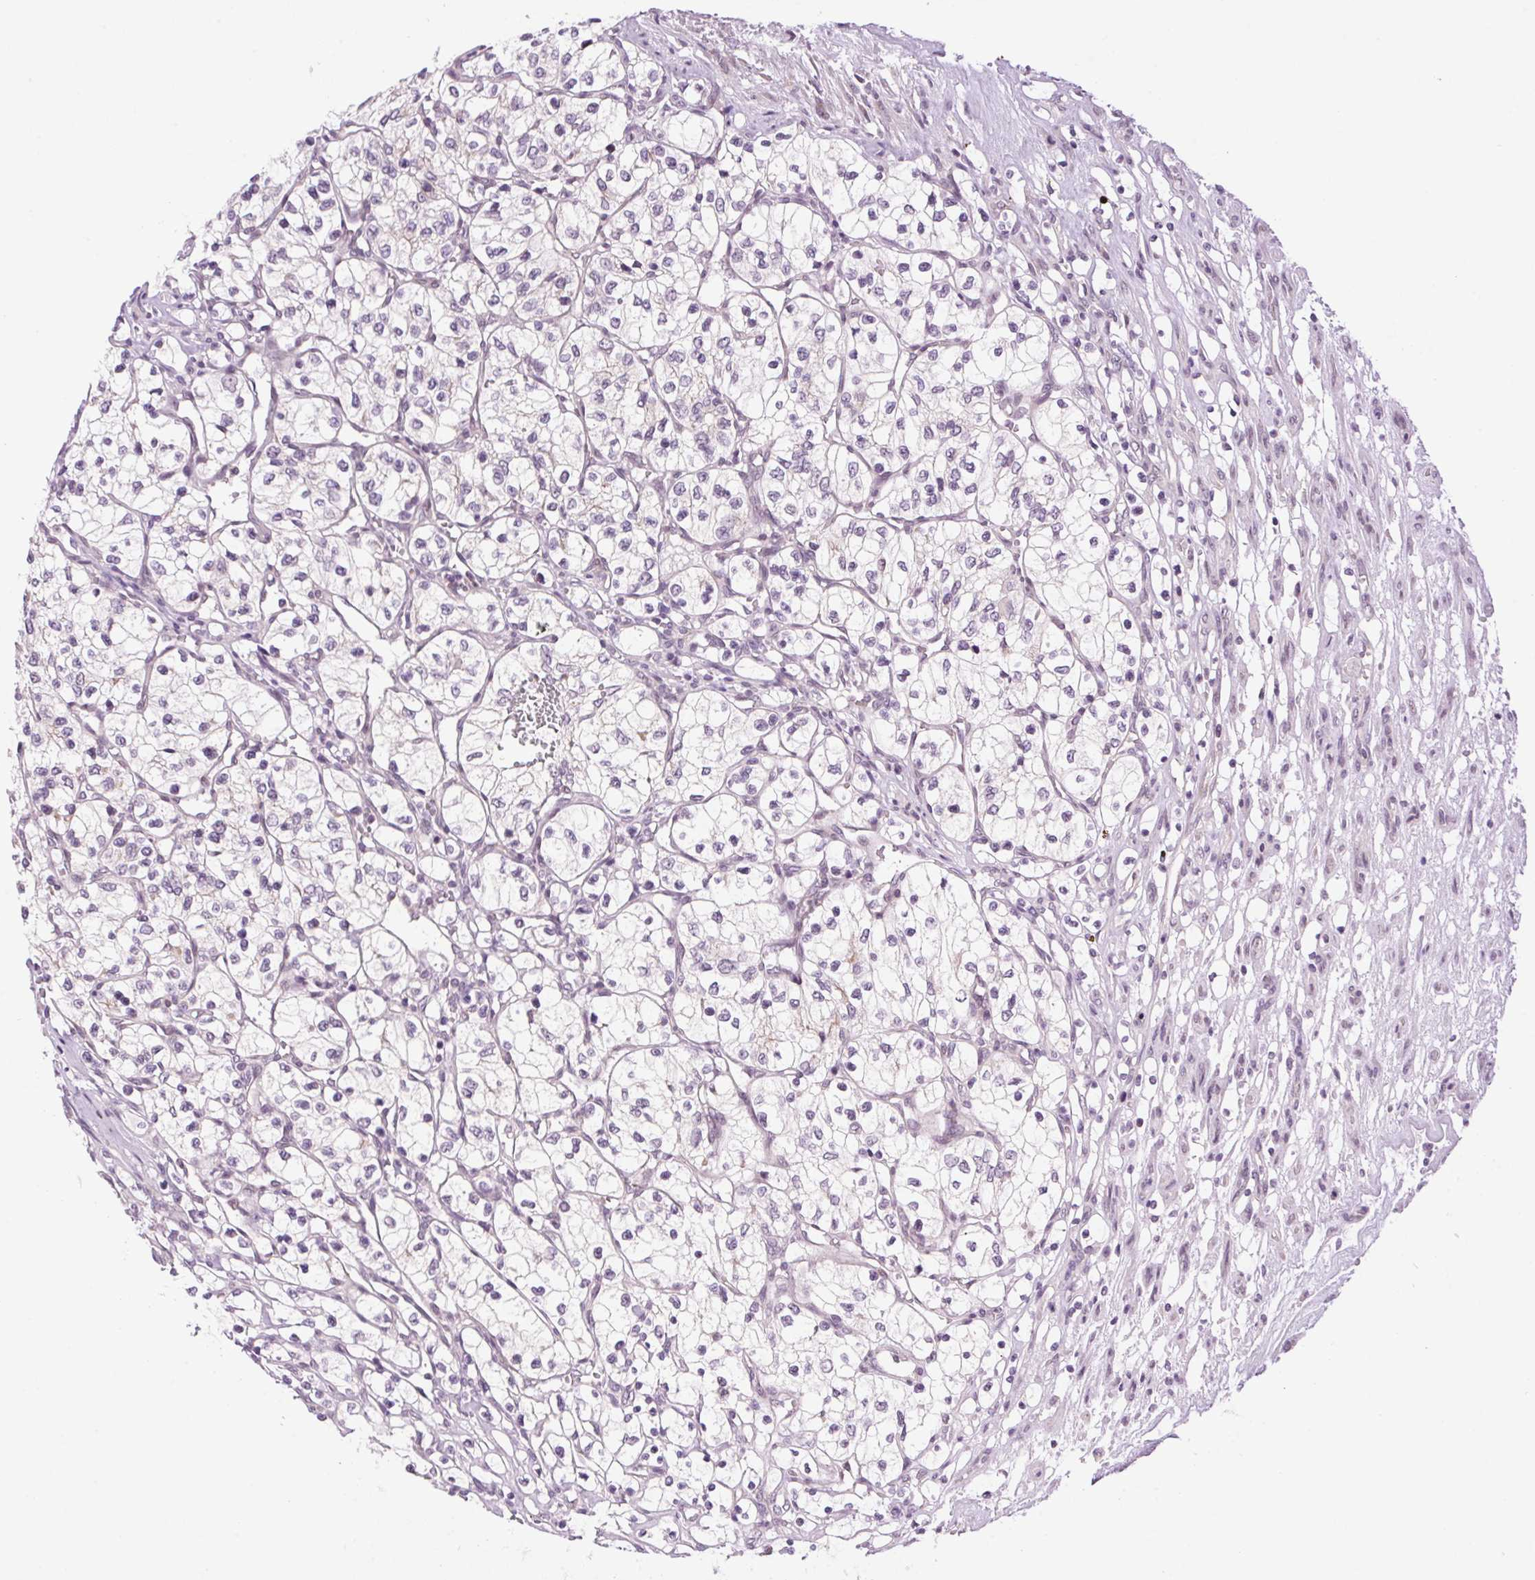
{"staining": {"intensity": "negative", "quantity": "none", "location": "none"}, "tissue": "renal cancer", "cell_type": "Tumor cells", "image_type": "cancer", "snomed": [{"axis": "morphology", "description": "Adenocarcinoma, NOS"}, {"axis": "topography", "description": "Kidney"}], "caption": "The histopathology image displays no staining of tumor cells in renal cancer (adenocarcinoma). Nuclei are stained in blue.", "gene": "SMIM13", "patient": {"sex": "female", "age": 69}}